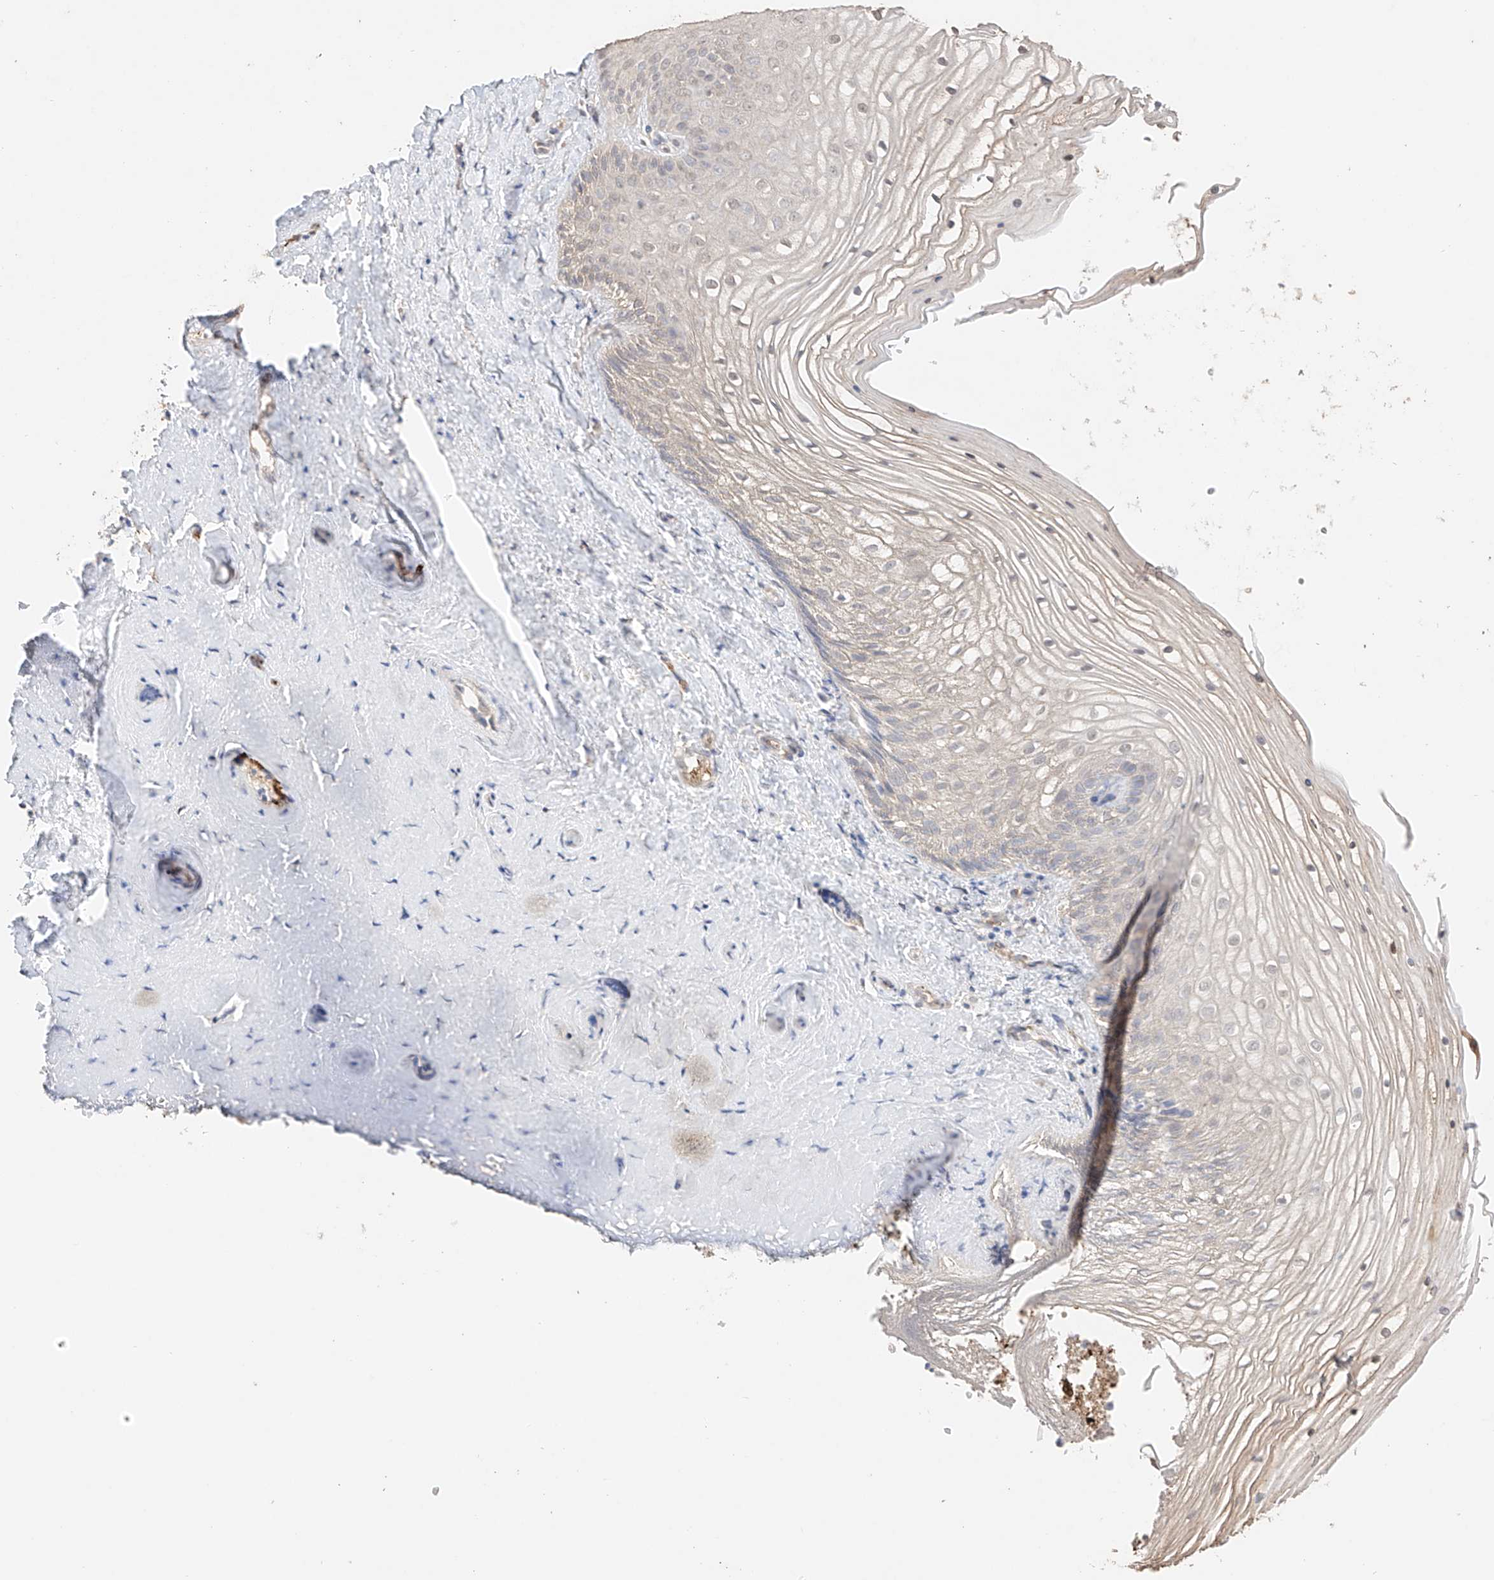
{"staining": {"intensity": "weak", "quantity": "<25%", "location": "nuclear"}, "tissue": "vagina", "cell_type": "Squamous epithelial cells", "image_type": "normal", "snomed": [{"axis": "morphology", "description": "Normal tissue, NOS"}, {"axis": "topography", "description": "Vagina"}, {"axis": "topography", "description": "Cervix"}], "caption": "This photomicrograph is of normal vagina stained with immunohistochemistry to label a protein in brown with the nuclei are counter-stained blue. There is no expression in squamous epithelial cells. (DAB (3,3'-diaminobenzidine) immunohistochemistry, high magnification).", "gene": "IL22RA2", "patient": {"sex": "female", "age": 40}}